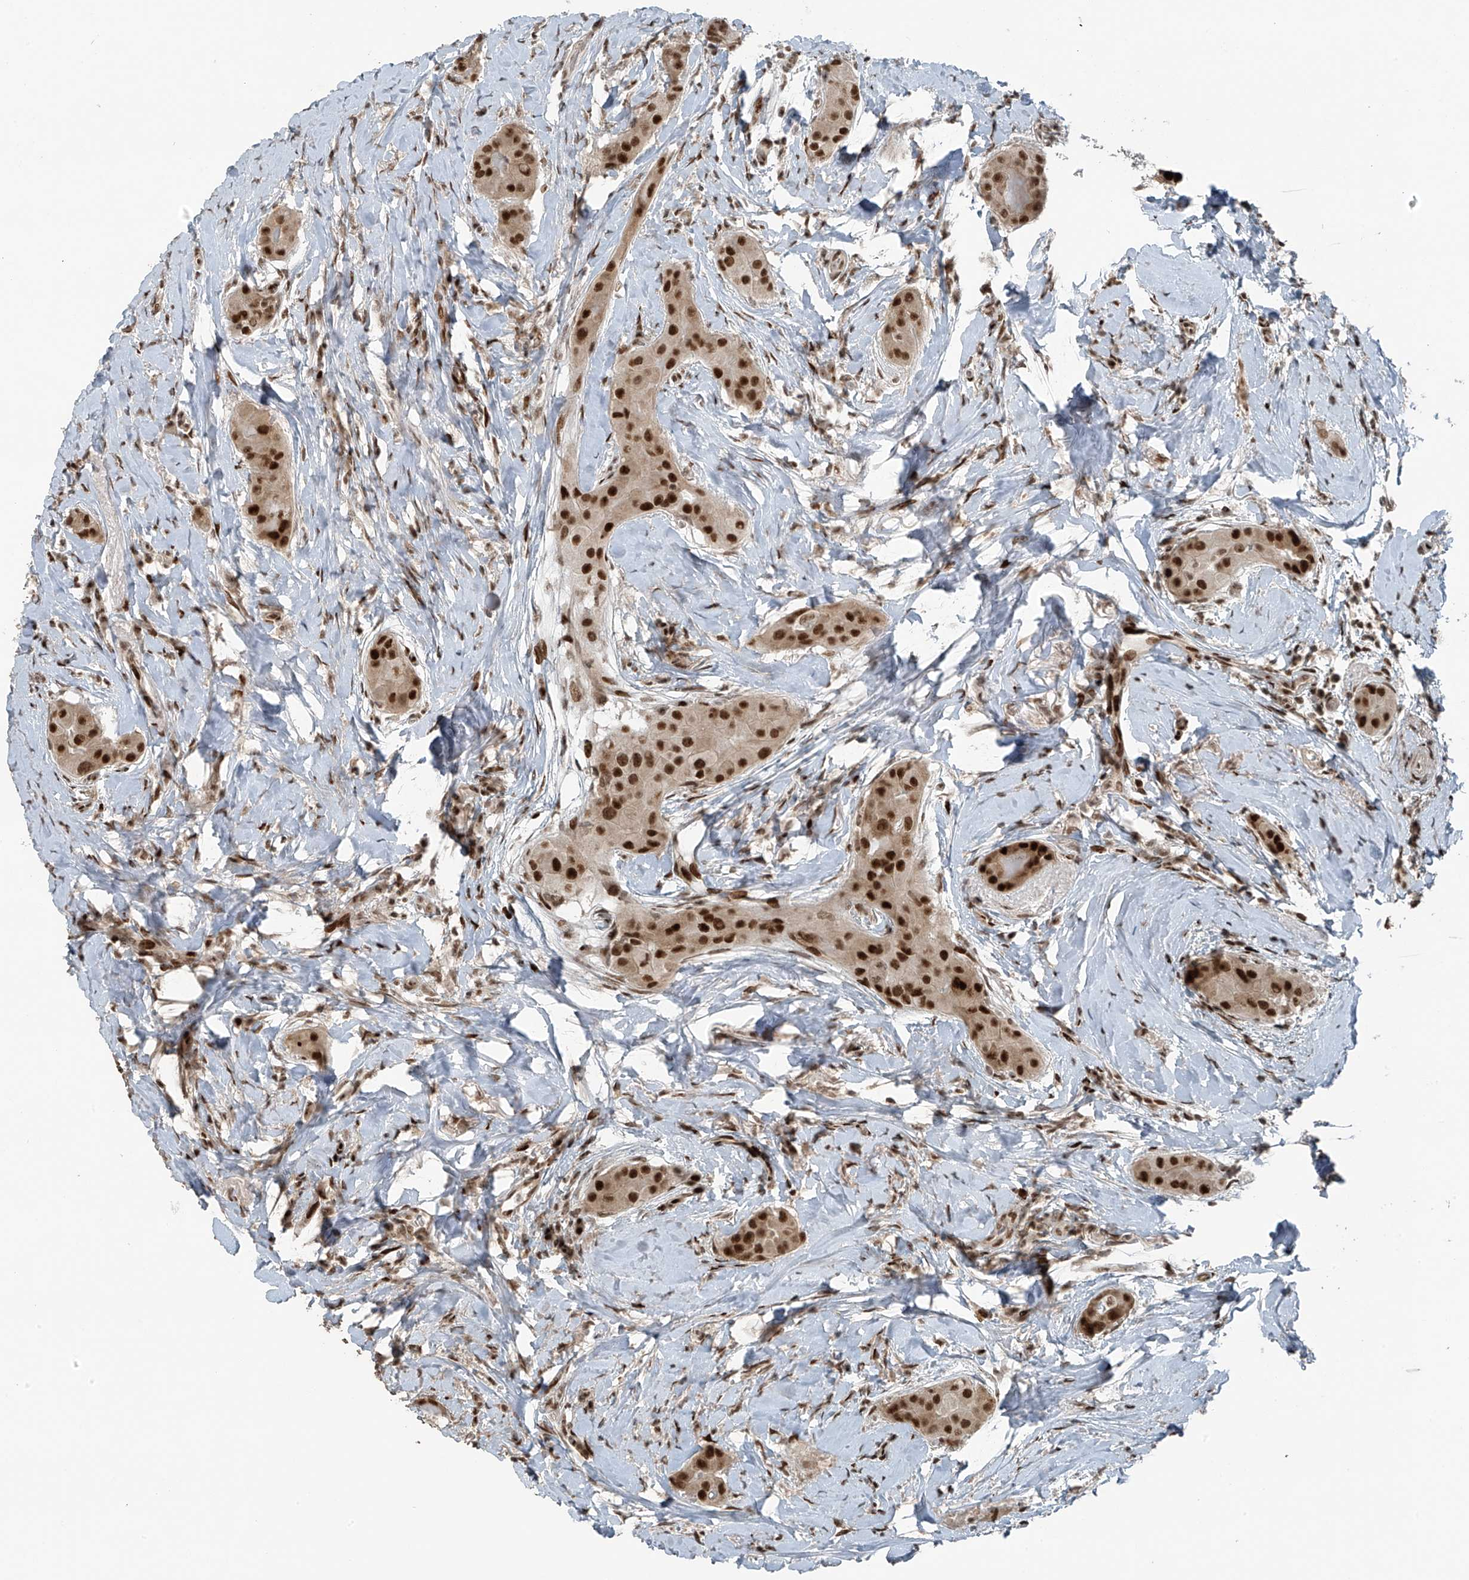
{"staining": {"intensity": "strong", "quantity": ">75%", "location": "nuclear"}, "tissue": "thyroid cancer", "cell_type": "Tumor cells", "image_type": "cancer", "snomed": [{"axis": "morphology", "description": "Papillary adenocarcinoma, NOS"}, {"axis": "topography", "description": "Thyroid gland"}], "caption": "Immunohistochemical staining of thyroid papillary adenocarcinoma displays high levels of strong nuclear protein staining in approximately >75% of tumor cells.", "gene": "PCNP", "patient": {"sex": "male", "age": 33}}